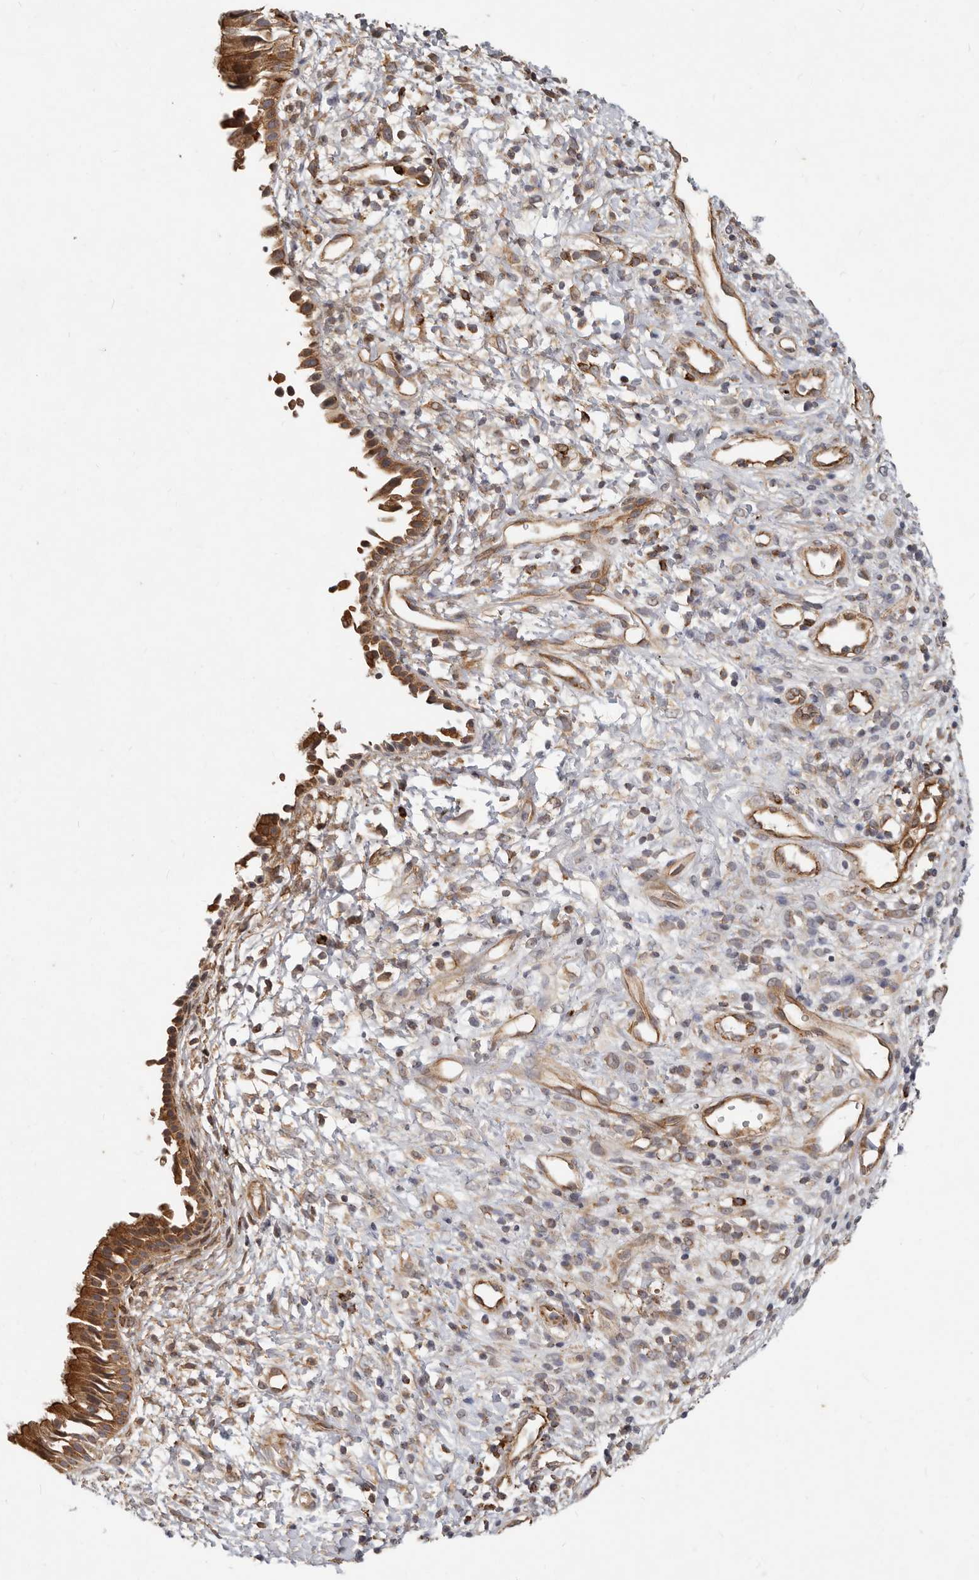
{"staining": {"intensity": "strong", "quantity": ">75%", "location": "cytoplasmic/membranous"}, "tissue": "nasopharynx", "cell_type": "Respiratory epithelial cells", "image_type": "normal", "snomed": [{"axis": "morphology", "description": "Normal tissue, NOS"}, {"axis": "topography", "description": "Nasopharynx"}], "caption": "A brown stain shows strong cytoplasmic/membranous staining of a protein in respiratory epithelial cells of unremarkable nasopharynx.", "gene": "USP49", "patient": {"sex": "male", "age": 22}}